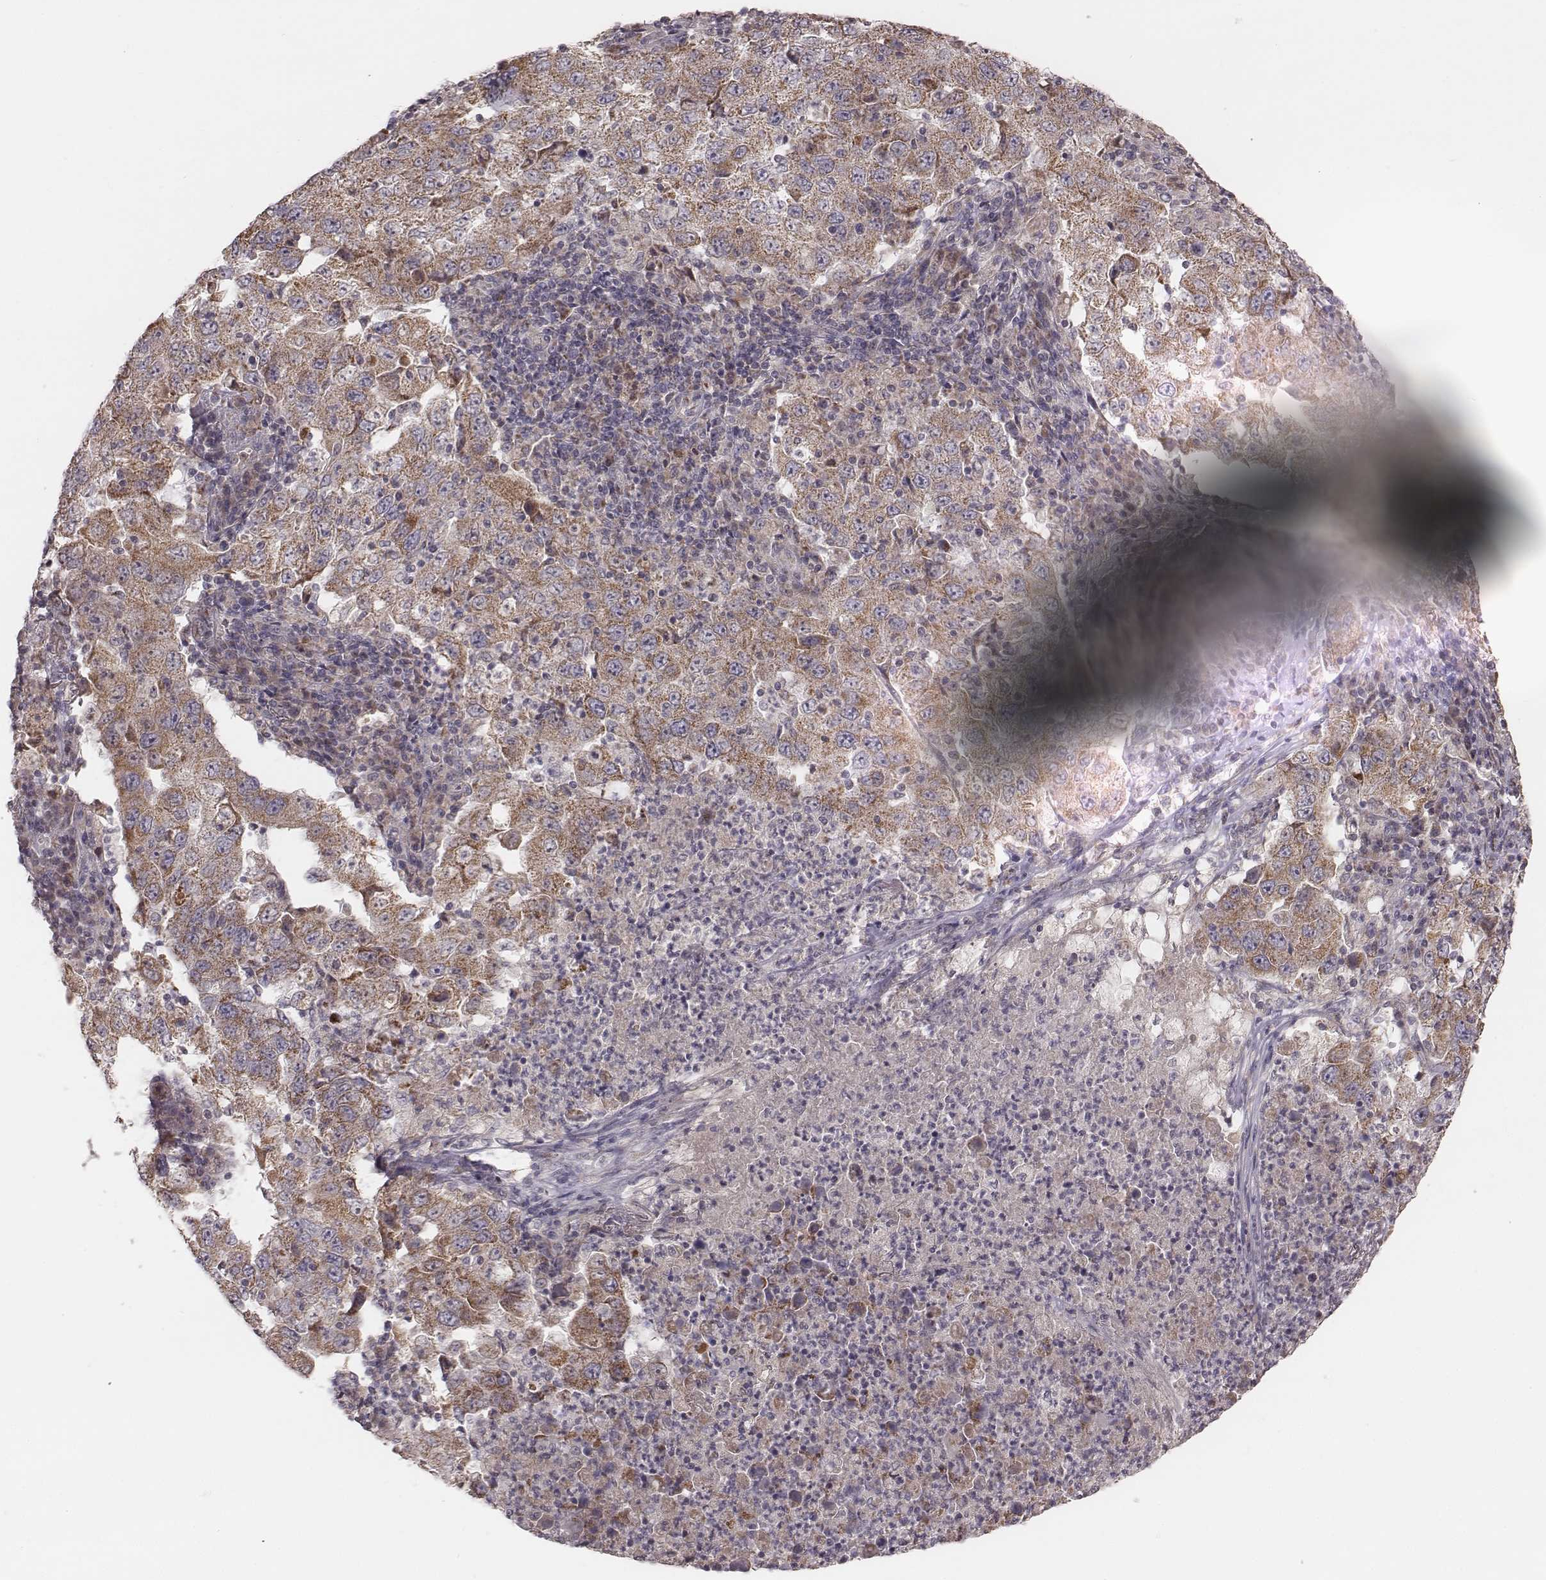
{"staining": {"intensity": "moderate", "quantity": ">75%", "location": "cytoplasmic/membranous"}, "tissue": "lung cancer", "cell_type": "Tumor cells", "image_type": "cancer", "snomed": [{"axis": "morphology", "description": "Adenocarcinoma, NOS"}, {"axis": "topography", "description": "Lung"}], "caption": "Moderate cytoplasmic/membranous protein positivity is seen in about >75% of tumor cells in lung cancer.", "gene": "MRPS27", "patient": {"sex": "male", "age": 73}}